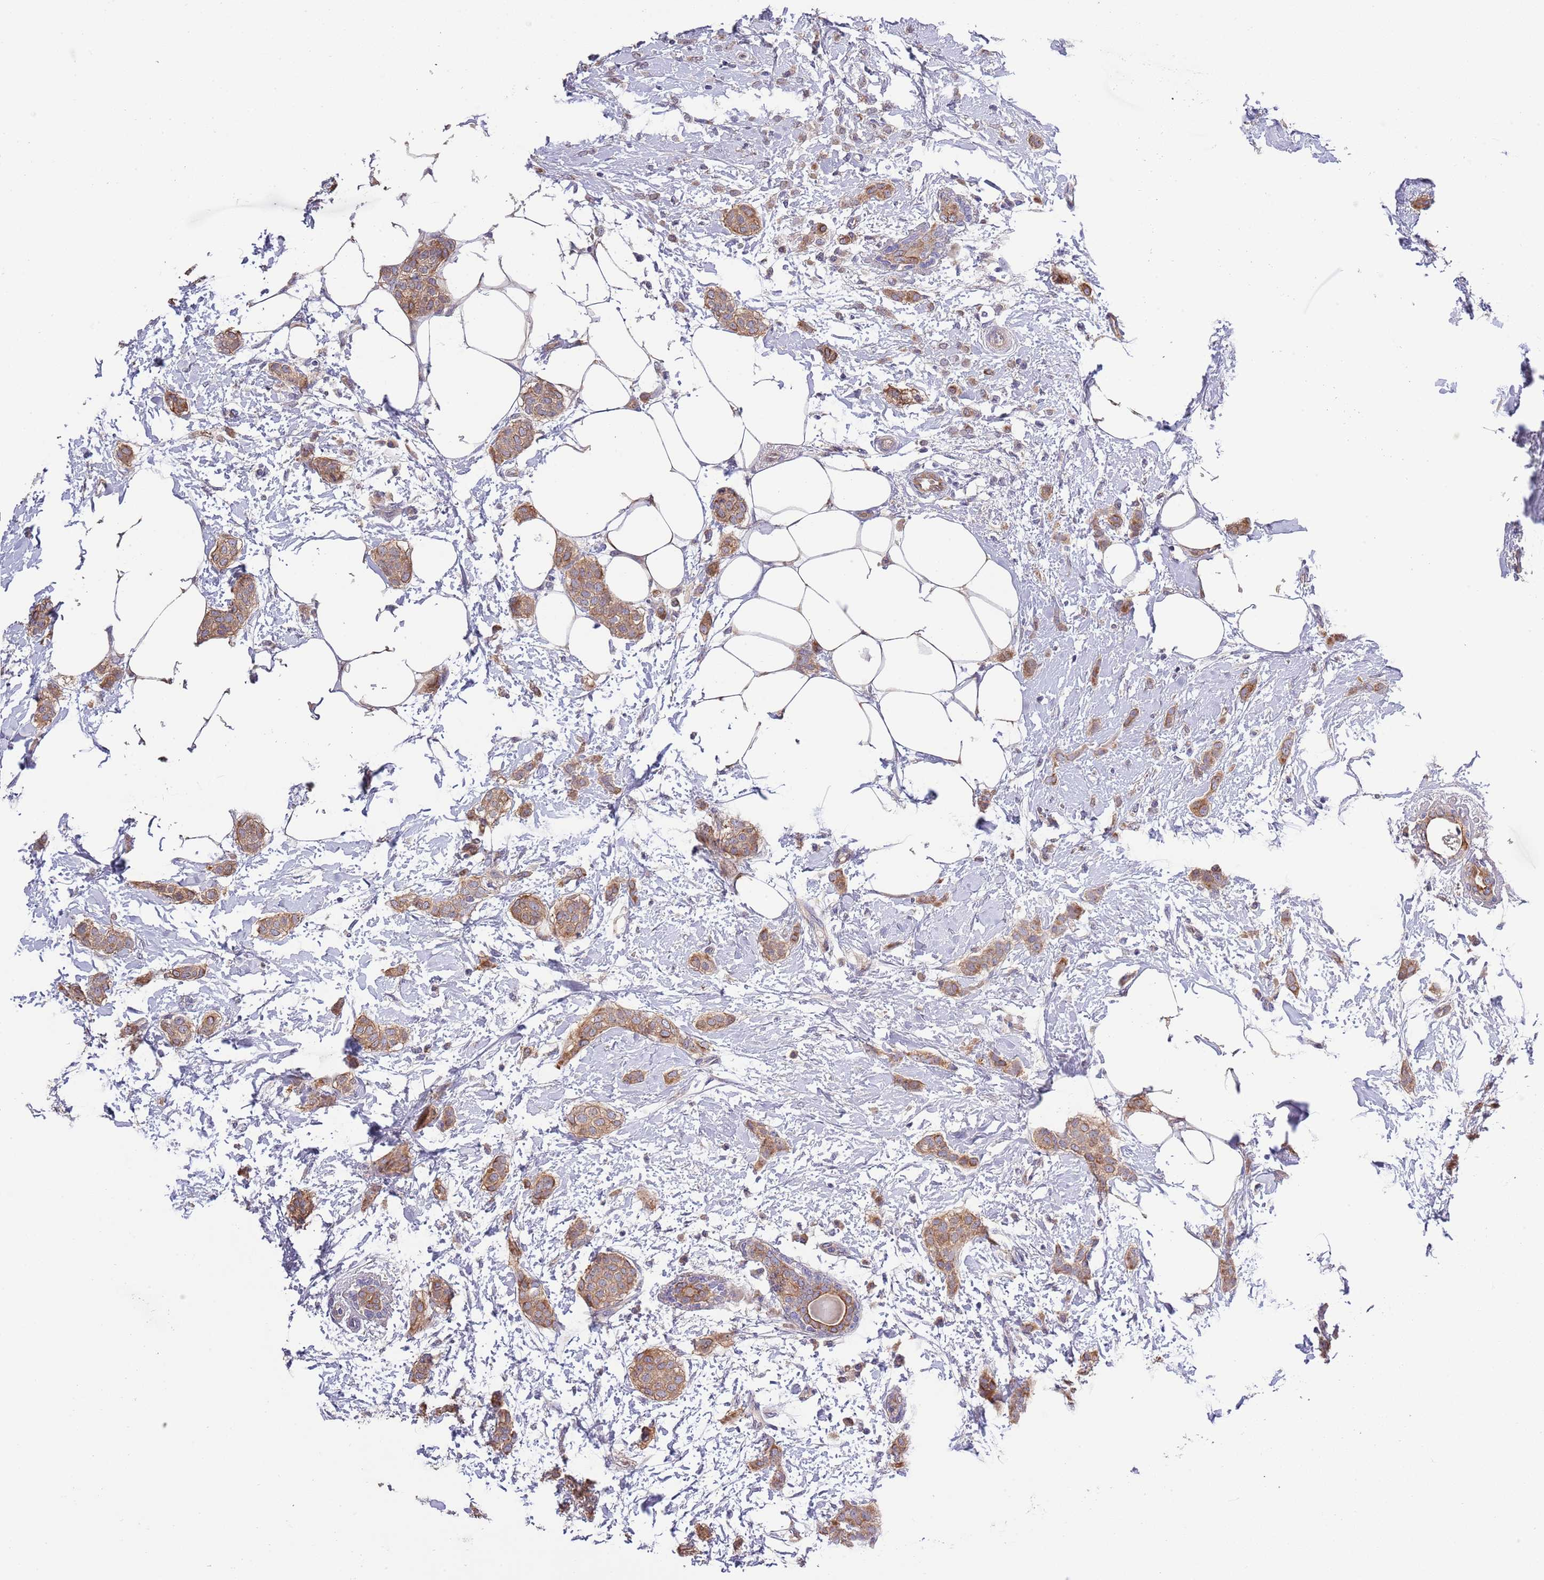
{"staining": {"intensity": "moderate", "quantity": ">75%", "location": "cytoplasmic/membranous"}, "tissue": "breast cancer", "cell_type": "Tumor cells", "image_type": "cancer", "snomed": [{"axis": "morphology", "description": "Duct carcinoma"}, {"axis": "topography", "description": "Breast"}], "caption": "Human breast invasive ductal carcinoma stained with a protein marker demonstrates moderate staining in tumor cells.", "gene": "LIPJ", "patient": {"sex": "female", "age": 72}}